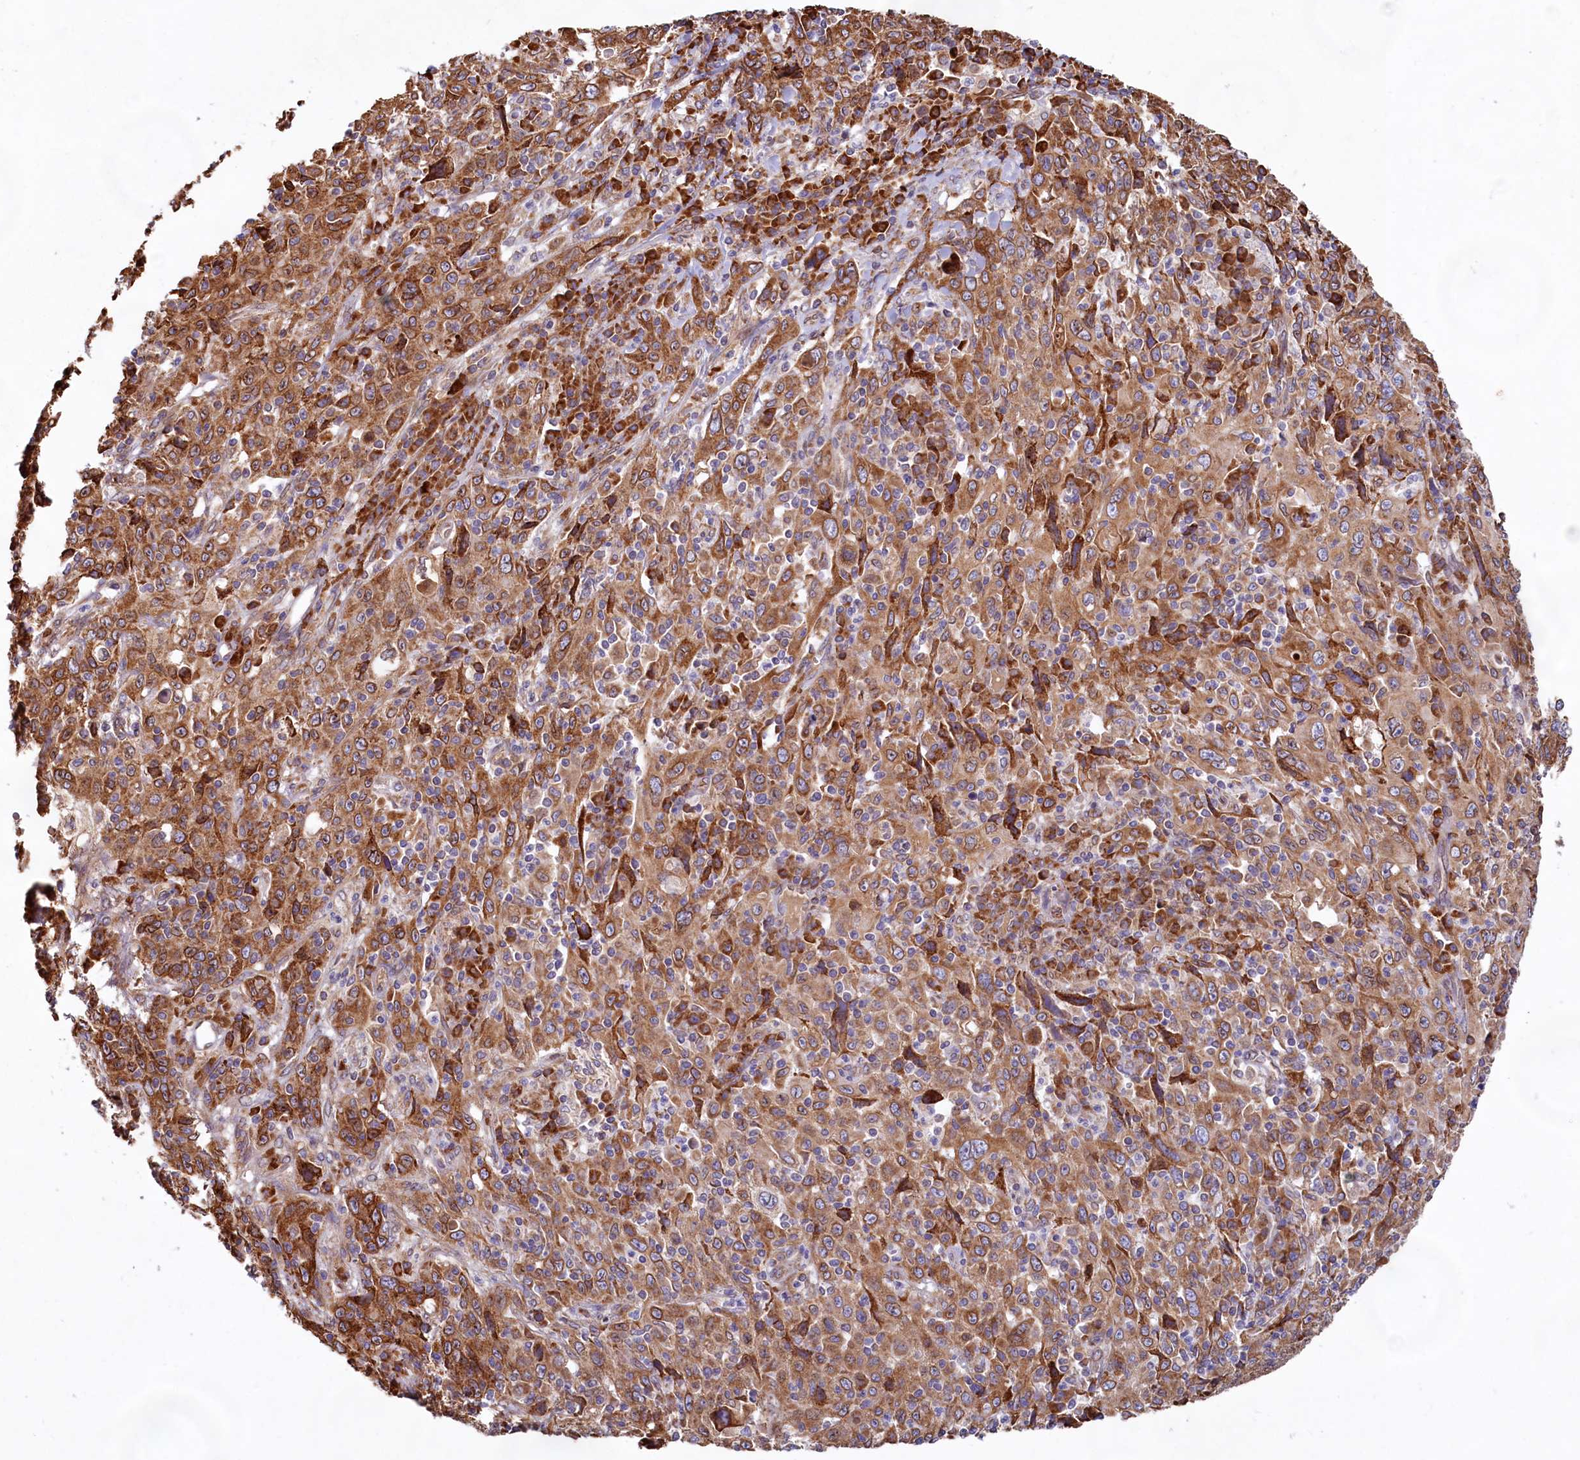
{"staining": {"intensity": "moderate", "quantity": ">75%", "location": "cytoplasmic/membranous"}, "tissue": "cervical cancer", "cell_type": "Tumor cells", "image_type": "cancer", "snomed": [{"axis": "morphology", "description": "Squamous cell carcinoma, NOS"}, {"axis": "topography", "description": "Cervix"}], "caption": "The micrograph reveals a brown stain indicating the presence of a protein in the cytoplasmic/membranous of tumor cells in cervical squamous cell carcinoma.", "gene": "TBC1D19", "patient": {"sex": "female", "age": 46}}